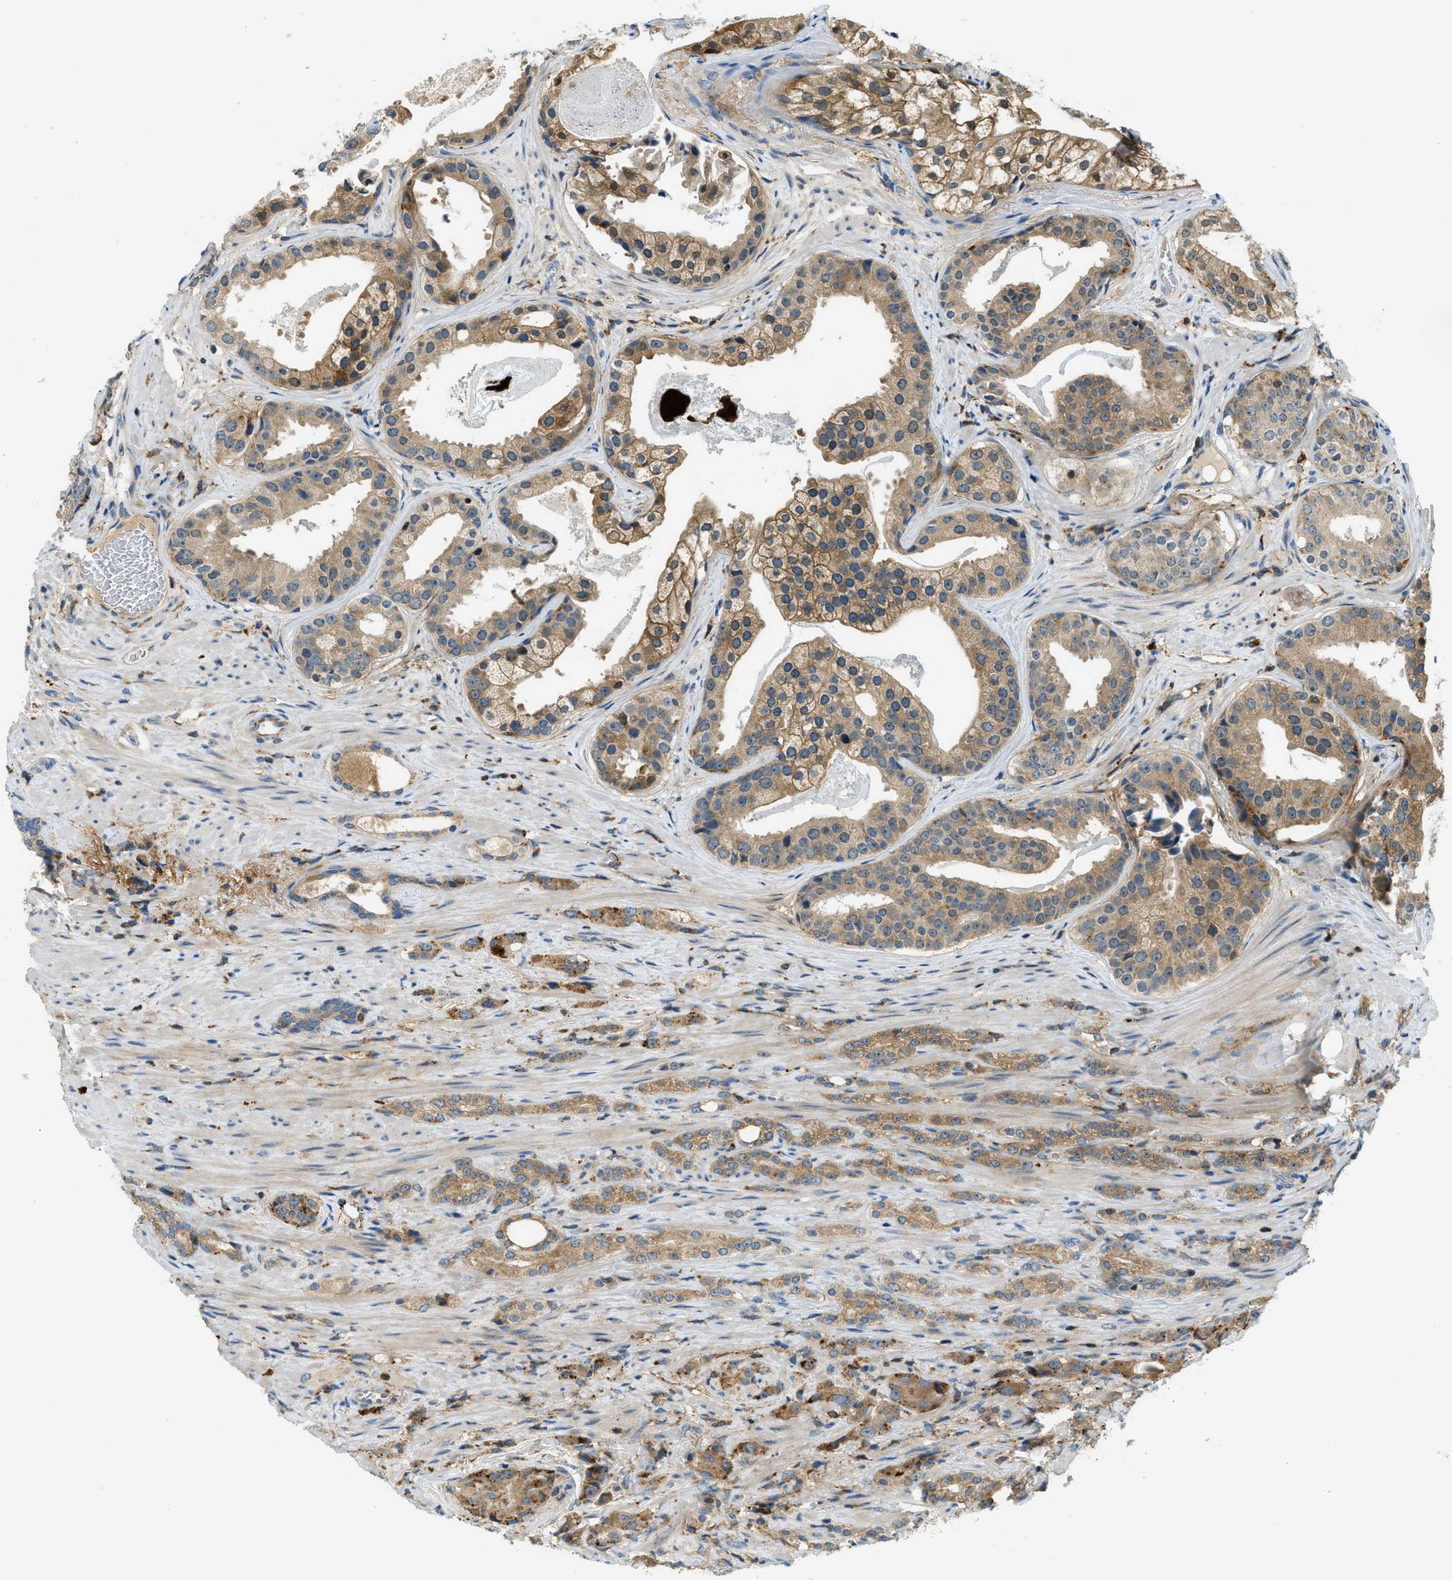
{"staining": {"intensity": "moderate", "quantity": ">75%", "location": "cytoplasmic/membranous"}, "tissue": "prostate cancer", "cell_type": "Tumor cells", "image_type": "cancer", "snomed": [{"axis": "morphology", "description": "Adenocarcinoma, High grade"}, {"axis": "topography", "description": "Prostate"}], "caption": "Protein analysis of prostate high-grade adenocarcinoma tissue shows moderate cytoplasmic/membranous positivity in approximately >75% of tumor cells. The protein is stained brown, and the nuclei are stained in blue (DAB (3,3'-diaminobenzidine) IHC with brightfield microscopy, high magnification).", "gene": "PLBD2", "patient": {"sex": "male", "age": 71}}